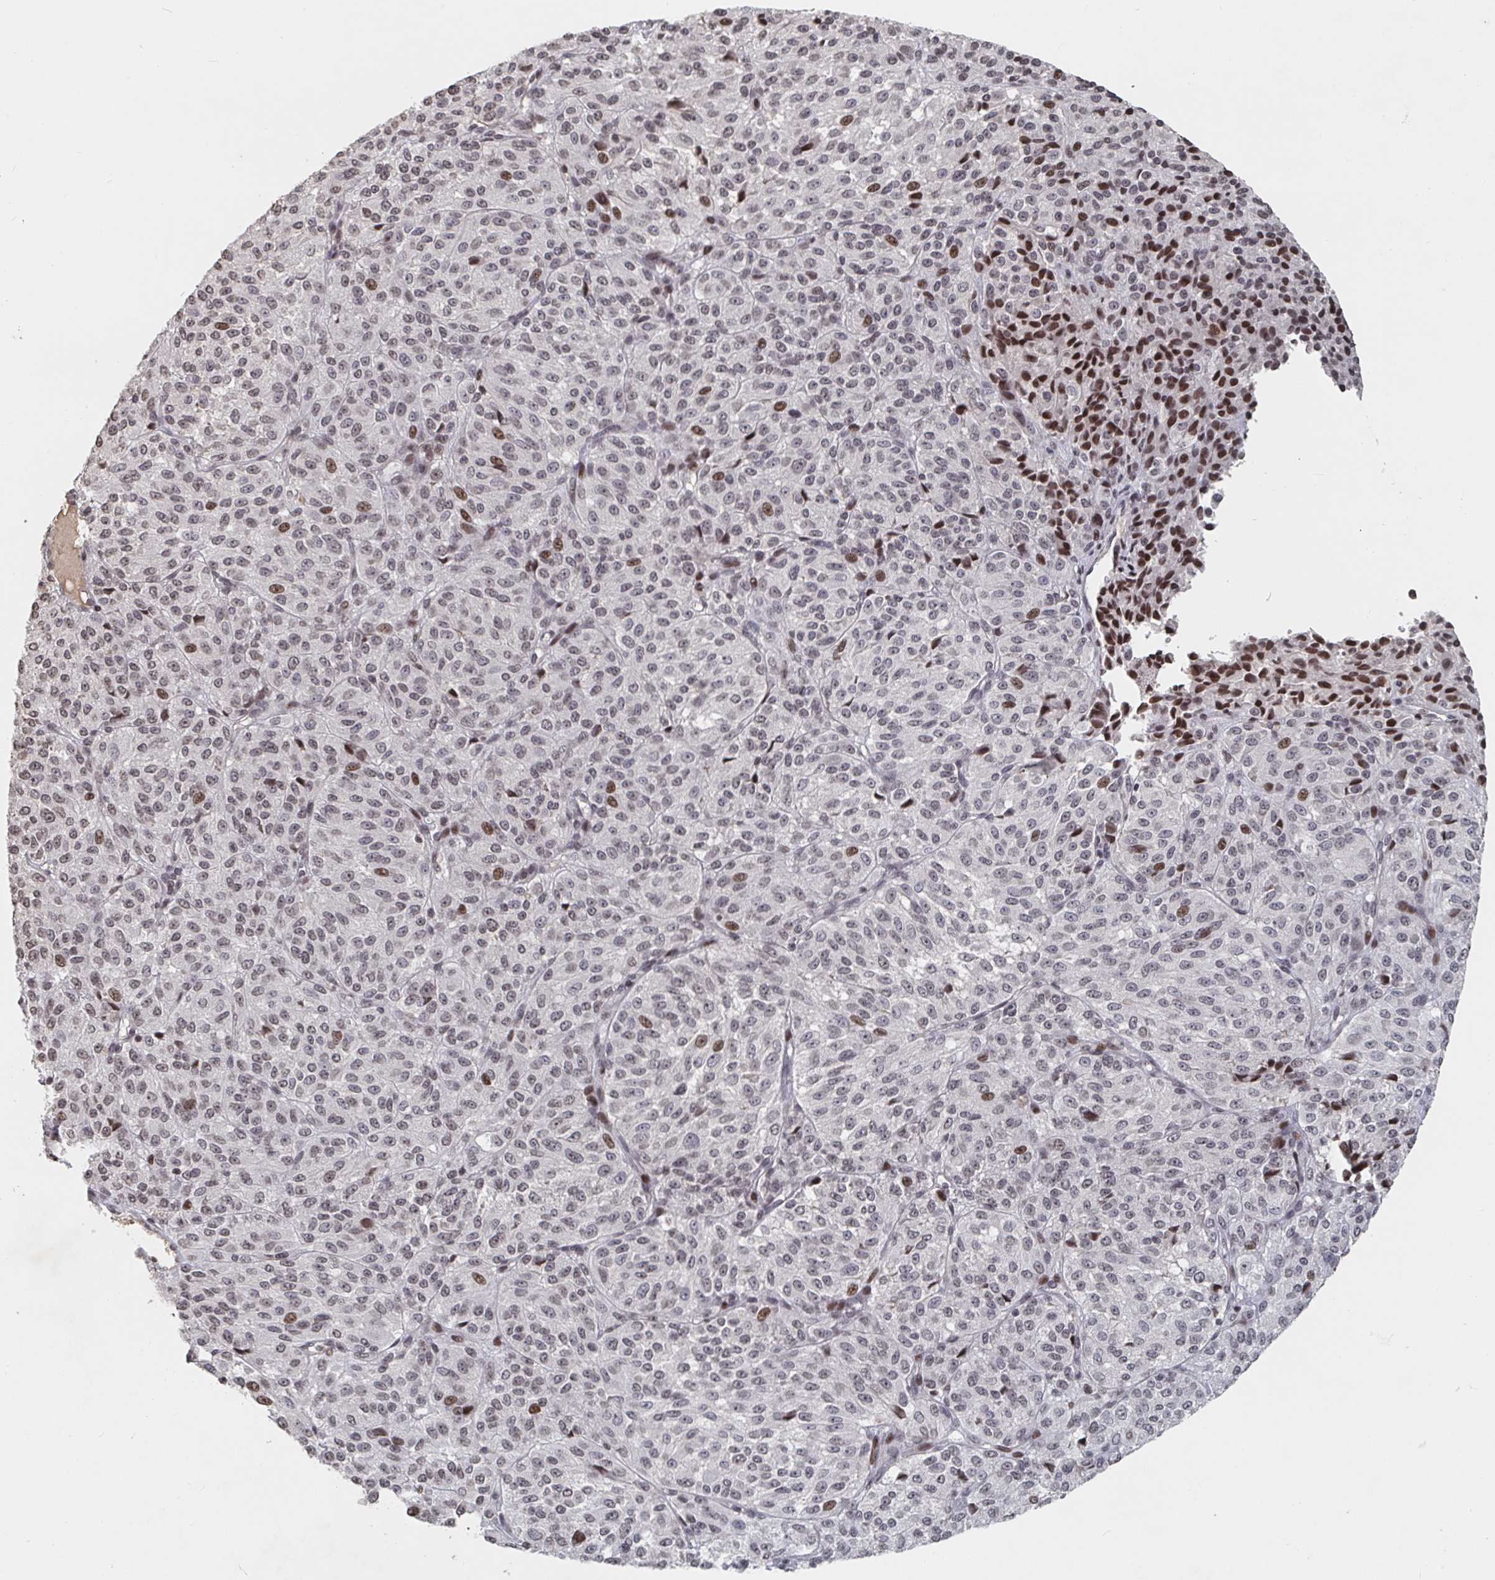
{"staining": {"intensity": "weak", "quantity": "25%-75%", "location": "nuclear"}, "tissue": "melanoma", "cell_type": "Tumor cells", "image_type": "cancer", "snomed": [{"axis": "morphology", "description": "Malignant melanoma, Metastatic site"}, {"axis": "topography", "description": "Brain"}], "caption": "This is an image of immunohistochemistry staining of melanoma, which shows weak expression in the nuclear of tumor cells.", "gene": "ZDHHC12", "patient": {"sex": "female", "age": 56}}